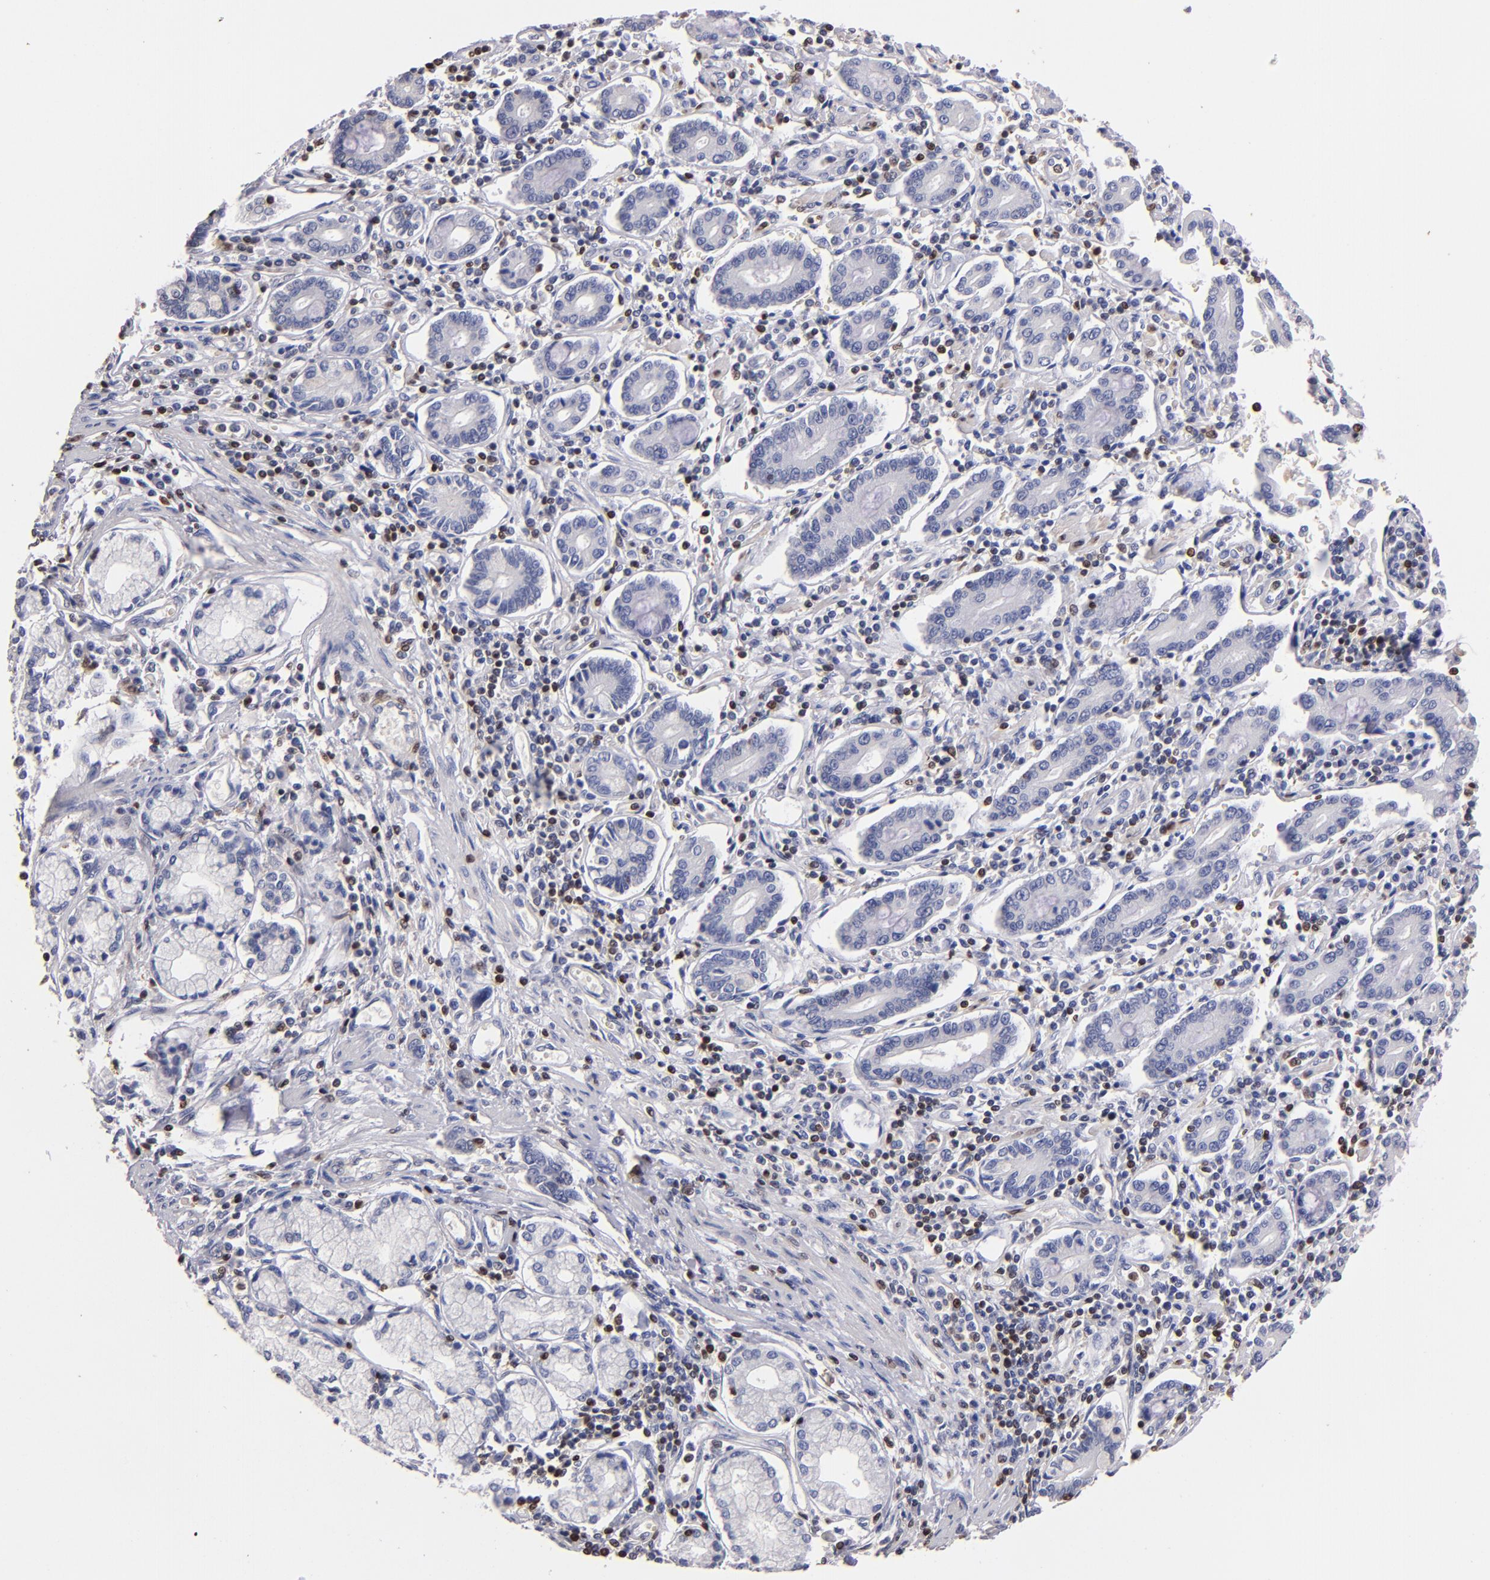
{"staining": {"intensity": "weak", "quantity": "<25%", "location": "nuclear"}, "tissue": "pancreatic cancer", "cell_type": "Tumor cells", "image_type": "cancer", "snomed": [{"axis": "morphology", "description": "Adenocarcinoma, NOS"}, {"axis": "topography", "description": "Pancreas"}], "caption": "Tumor cells are negative for brown protein staining in adenocarcinoma (pancreatic).", "gene": "S100A4", "patient": {"sex": "female", "age": 57}}